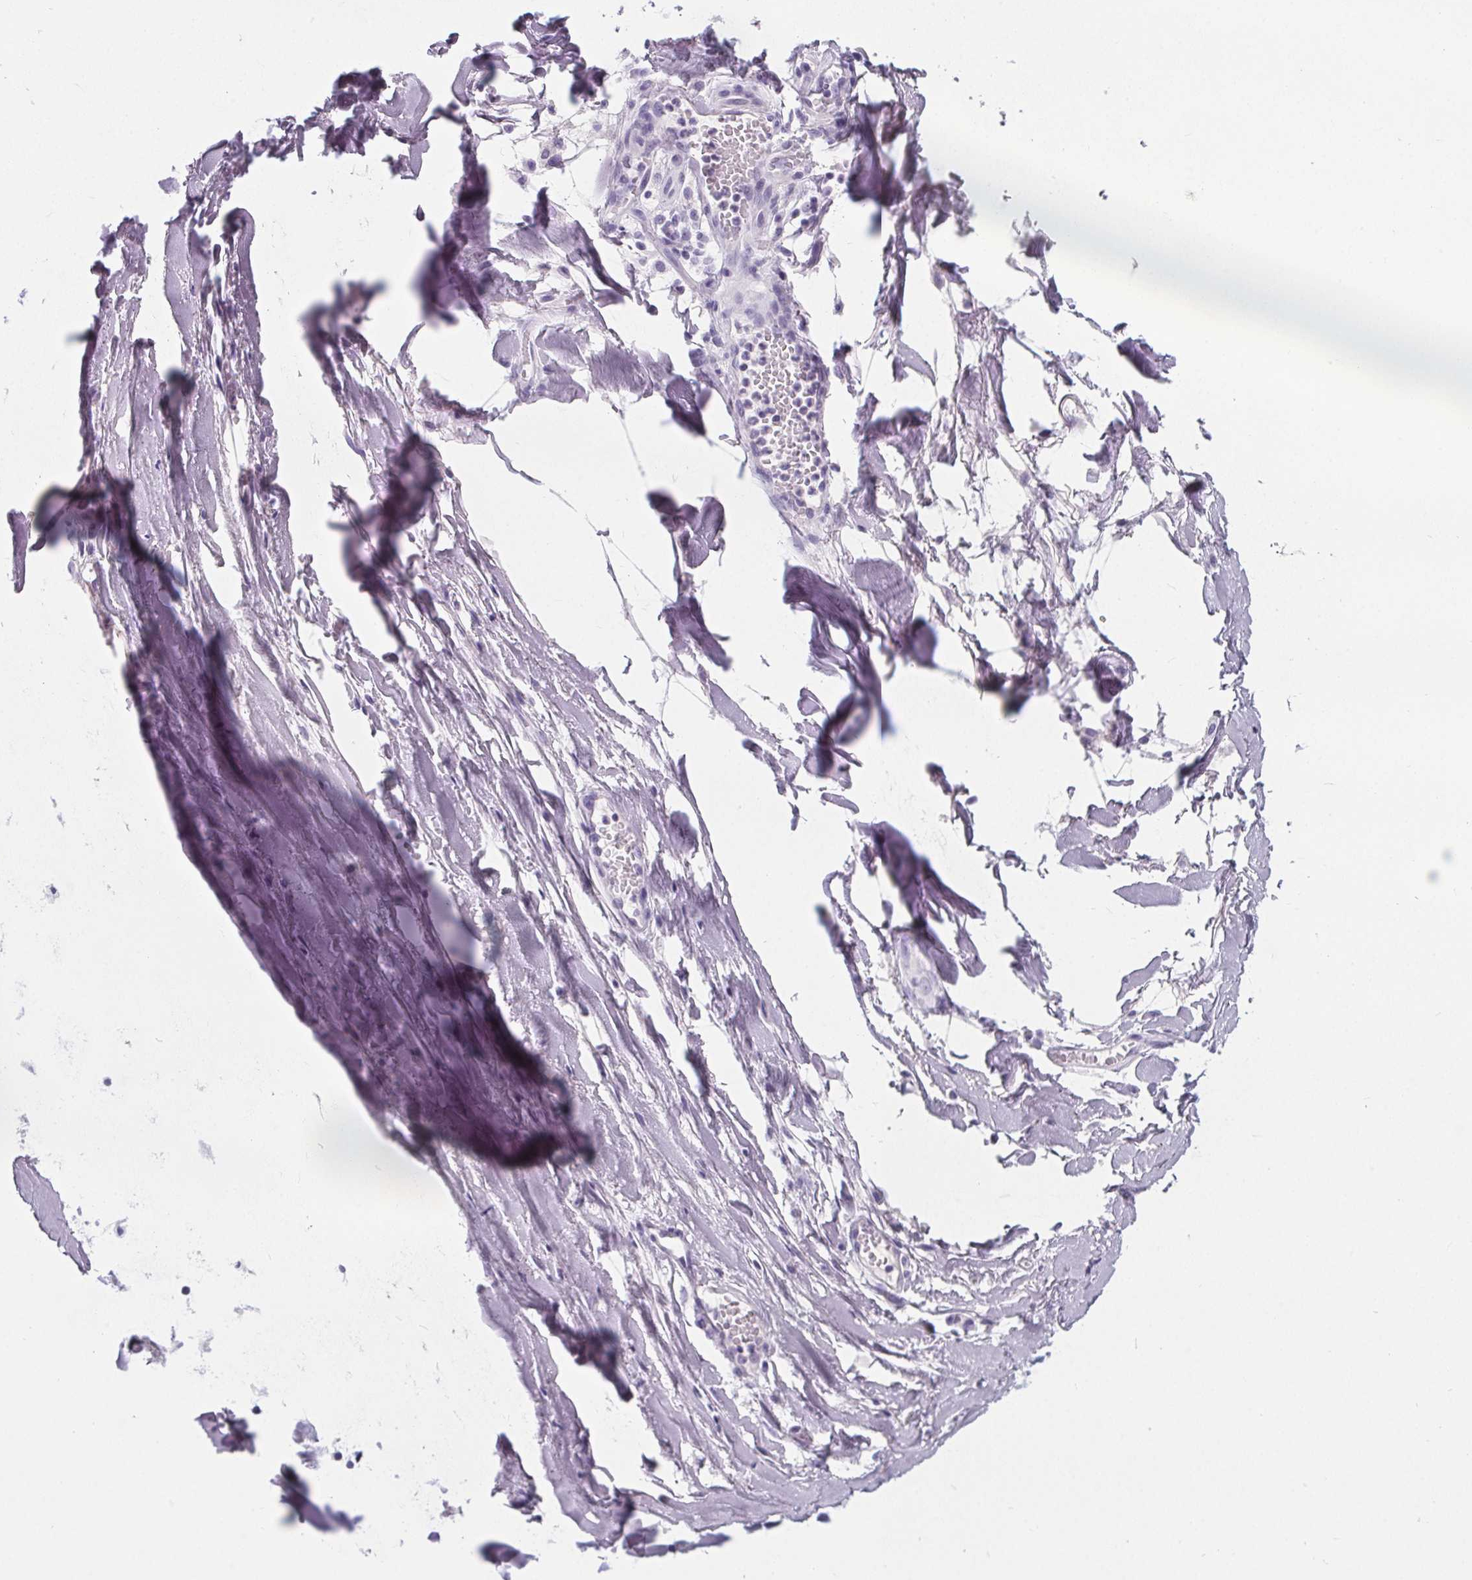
{"staining": {"intensity": "negative", "quantity": "none", "location": "none"}, "tissue": "adipose tissue", "cell_type": "Adipocytes", "image_type": "normal", "snomed": [{"axis": "morphology", "description": "Normal tissue, NOS"}, {"axis": "topography", "description": "Cartilage tissue"}, {"axis": "topography", "description": "Nasopharynx"}, {"axis": "topography", "description": "Thyroid gland"}], "caption": "Adipocytes are negative for protein expression in unremarkable human adipose tissue. (DAB IHC visualized using brightfield microscopy, high magnification).", "gene": "ADRB1", "patient": {"sex": "male", "age": 63}}